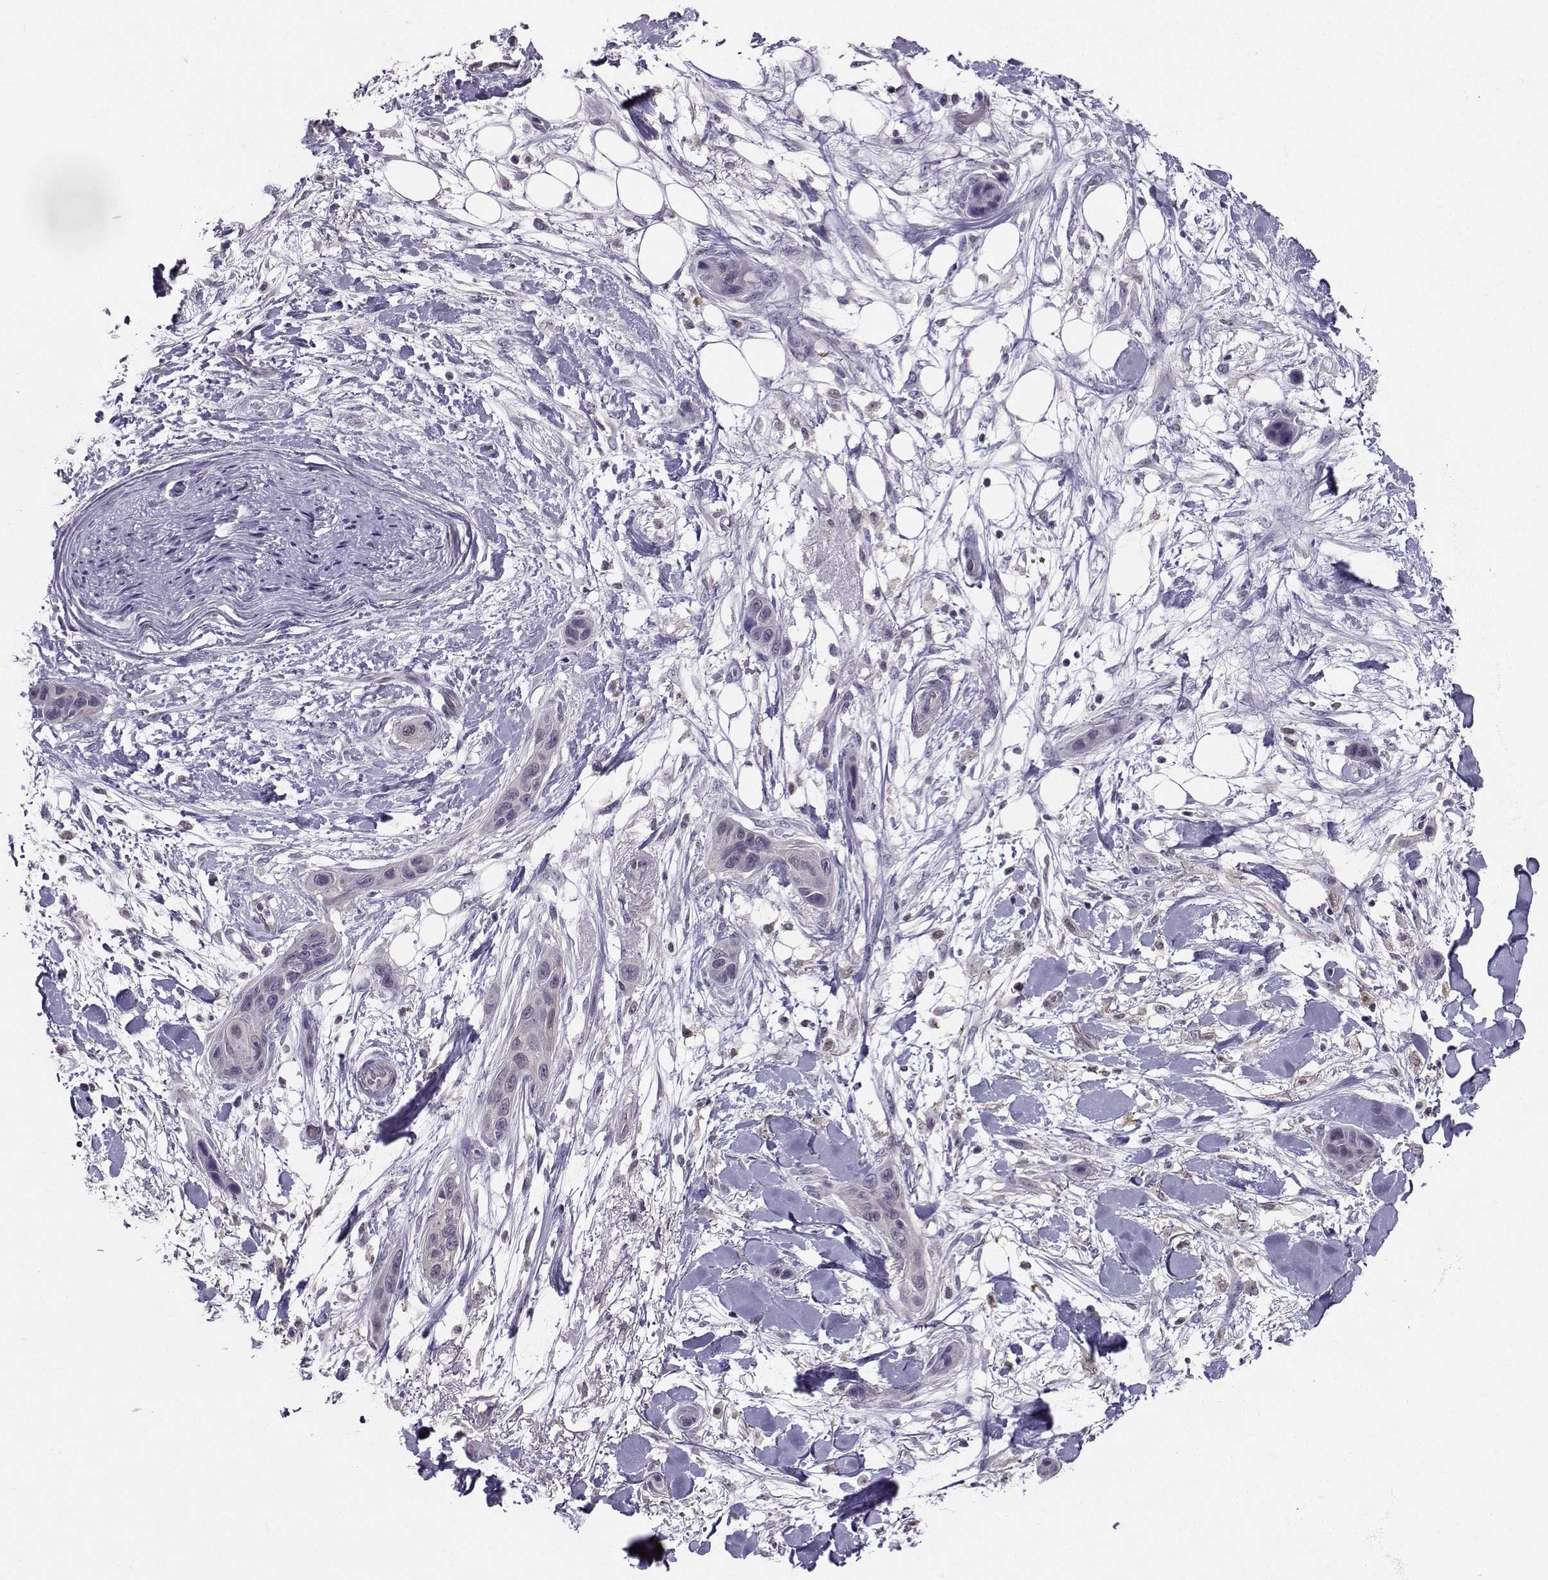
{"staining": {"intensity": "negative", "quantity": "none", "location": "none"}, "tissue": "skin cancer", "cell_type": "Tumor cells", "image_type": "cancer", "snomed": [{"axis": "morphology", "description": "Squamous cell carcinoma, NOS"}, {"axis": "topography", "description": "Skin"}], "caption": "A histopathology image of human squamous cell carcinoma (skin) is negative for staining in tumor cells.", "gene": "PGK1", "patient": {"sex": "male", "age": 79}}